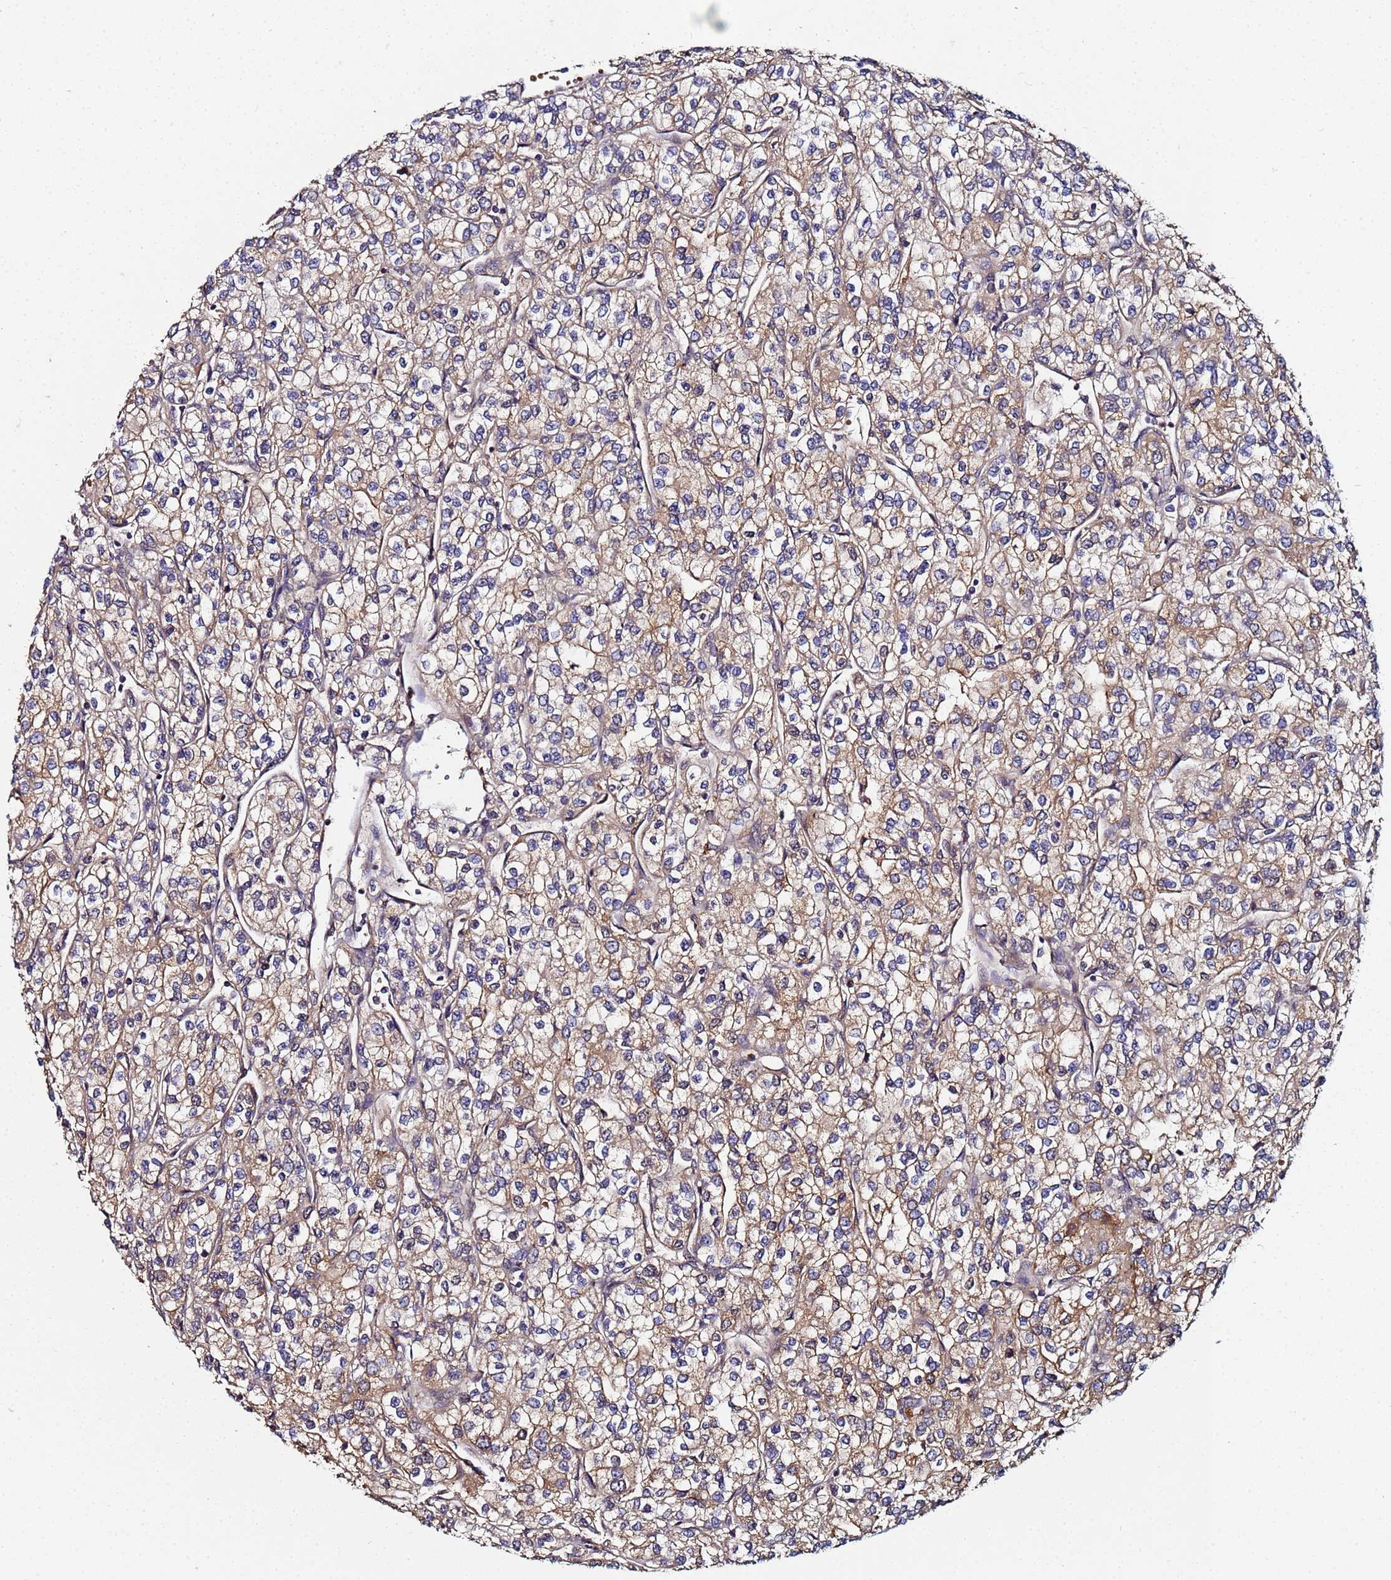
{"staining": {"intensity": "moderate", "quantity": "25%-75%", "location": "cytoplasmic/membranous"}, "tissue": "renal cancer", "cell_type": "Tumor cells", "image_type": "cancer", "snomed": [{"axis": "morphology", "description": "Adenocarcinoma, NOS"}, {"axis": "topography", "description": "Kidney"}], "caption": "A medium amount of moderate cytoplasmic/membranous staining is present in about 25%-75% of tumor cells in renal cancer tissue. Using DAB (brown) and hematoxylin (blue) stains, captured at high magnification using brightfield microscopy.", "gene": "OSER1", "patient": {"sex": "male", "age": 80}}